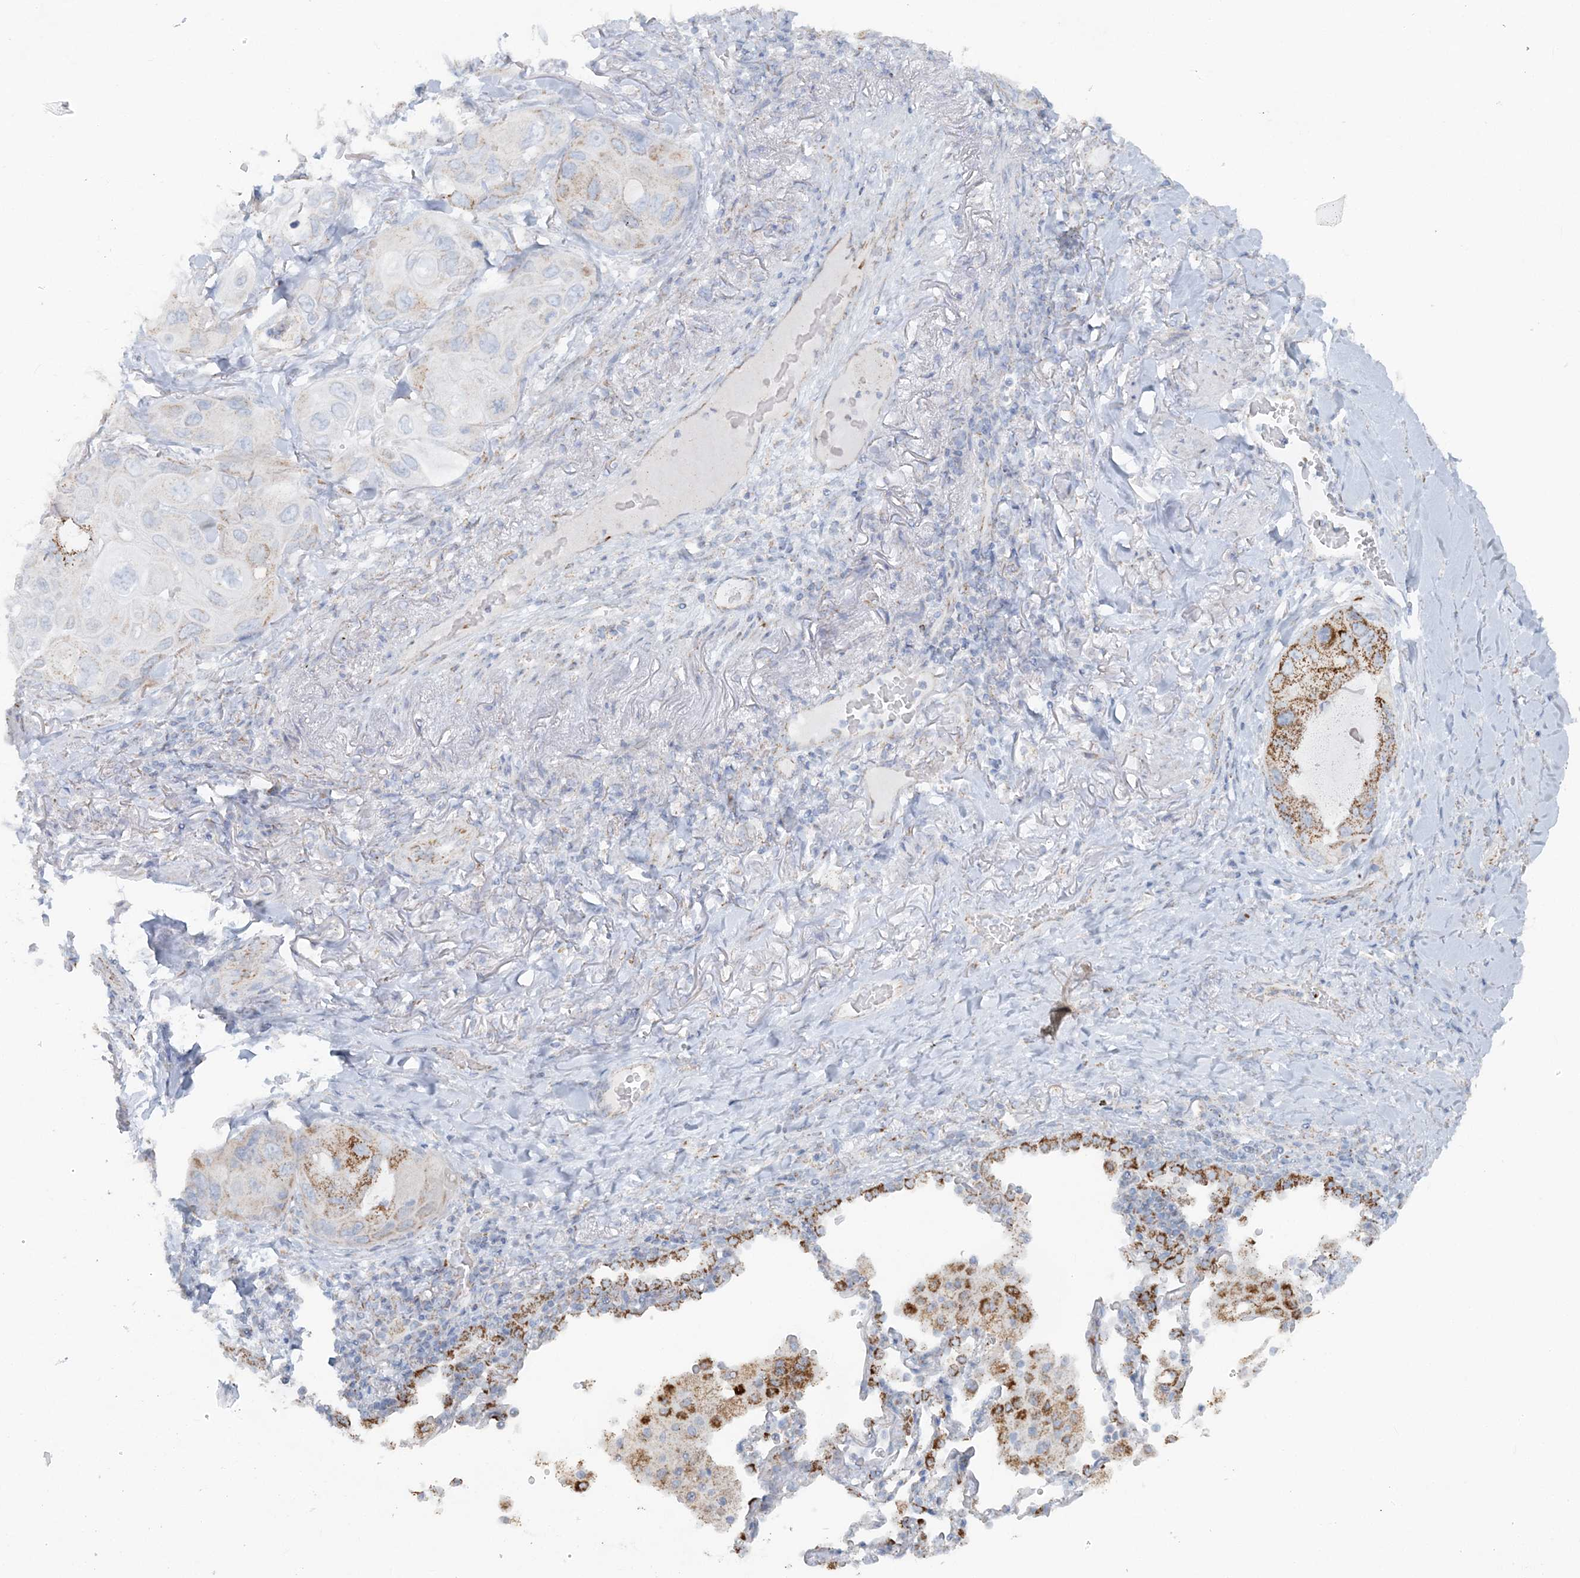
{"staining": {"intensity": "moderate", "quantity": "25%-75%", "location": "cytoplasmic/membranous"}, "tissue": "lung cancer", "cell_type": "Tumor cells", "image_type": "cancer", "snomed": [{"axis": "morphology", "description": "Squamous cell carcinoma, NOS"}, {"axis": "topography", "description": "Lung"}], "caption": "Moderate cytoplasmic/membranous protein positivity is present in about 25%-75% of tumor cells in lung squamous cell carcinoma. (Stains: DAB (3,3'-diaminobenzidine) in brown, nuclei in blue, Microscopy: brightfield microscopy at high magnification).", "gene": "PCCB", "patient": {"sex": "female", "age": 73}}